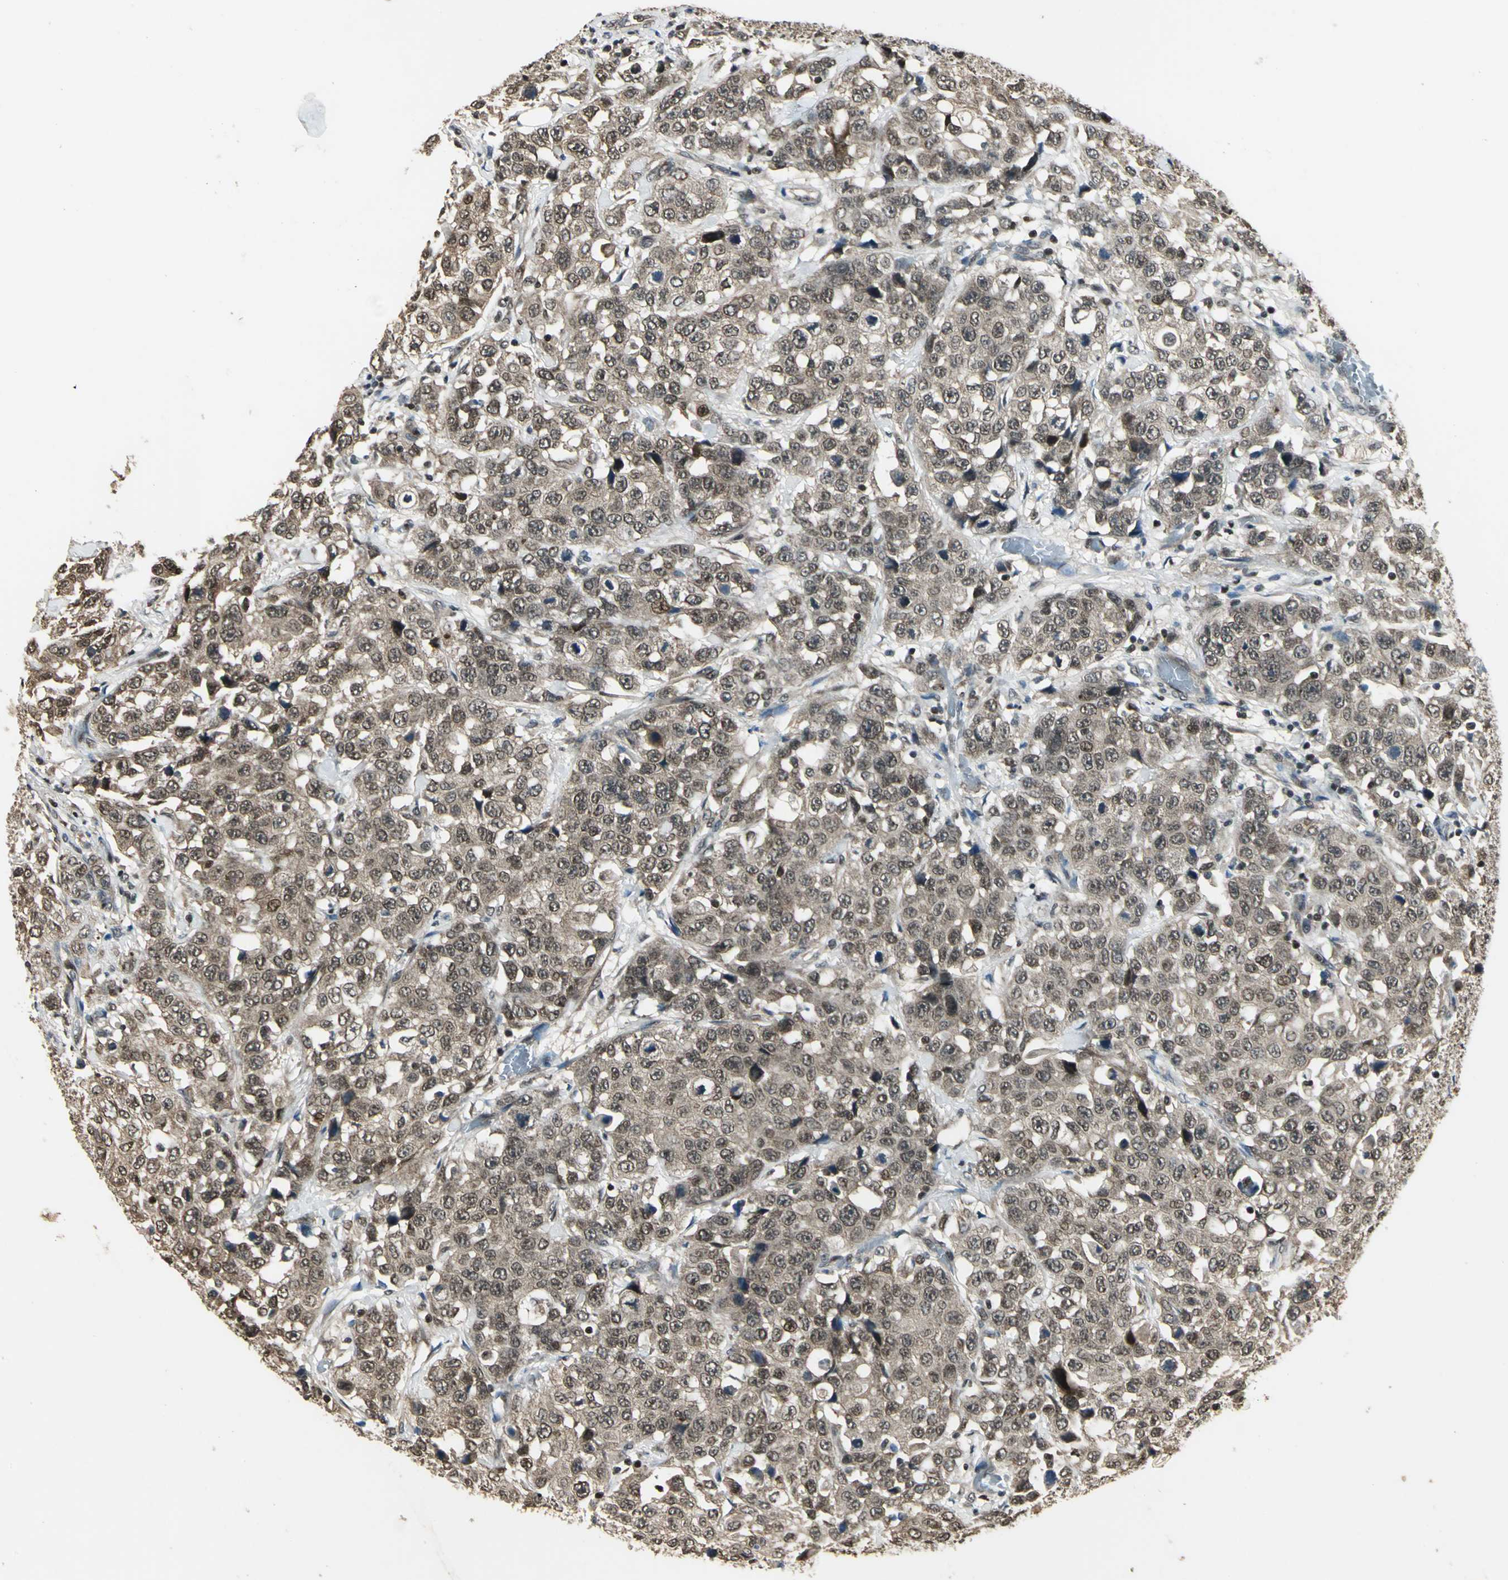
{"staining": {"intensity": "weak", "quantity": ">75%", "location": "cytoplasmic/membranous,nuclear"}, "tissue": "stomach cancer", "cell_type": "Tumor cells", "image_type": "cancer", "snomed": [{"axis": "morphology", "description": "Normal tissue, NOS"}, {"axis": "morphology", "description": "Adenocarcinoma, NOS"}, {"axis": "topography", "description": "Stomach"}], "caption": "Weak cytoplasmic/membranous and nuclear staining is appreciated in about >75% of tumor cells in stomach cancer (adenocarcinoma).", "gene": "PSMC3", "patient": {"sex": "male", "age": 48}}